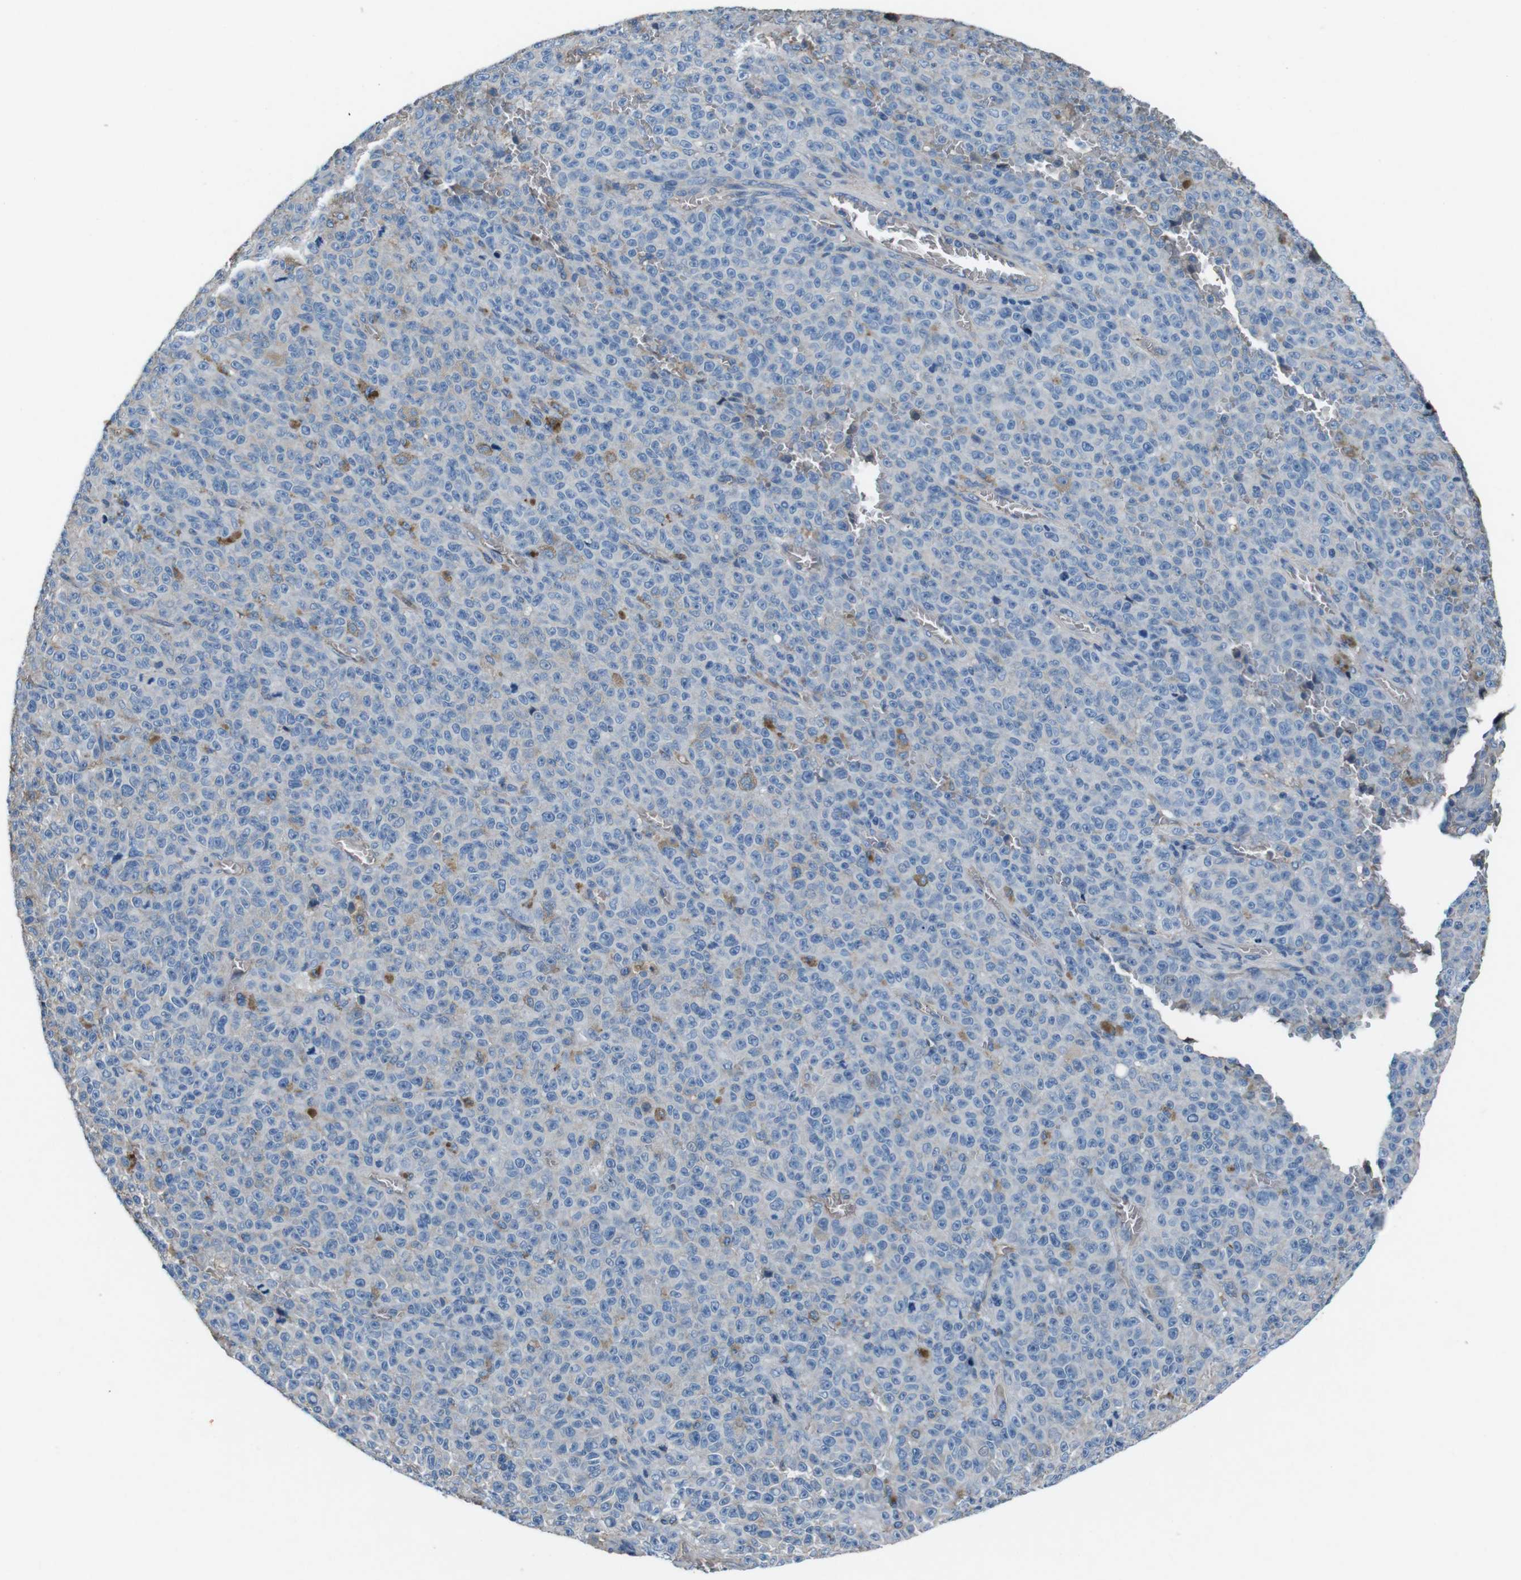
{"staining": {"intensity": "negative", "quantity": "none", "location": "none"}, "tissue": "melanoma", "cell_type": "Tumor cells", "image_type": "cancer", "snomed": [{"axis": "morphology", "description": "Malignant melanoma, NOS"}, {"axis": "topography", "description": "Skin"}], "caption": "Human malignant melanoma stained for a protein using immunohistochemistry (IHC) reveals no positivity in tumor cells.", "gene": "LEP", "patient": {"sex": "female", "age": 82}}